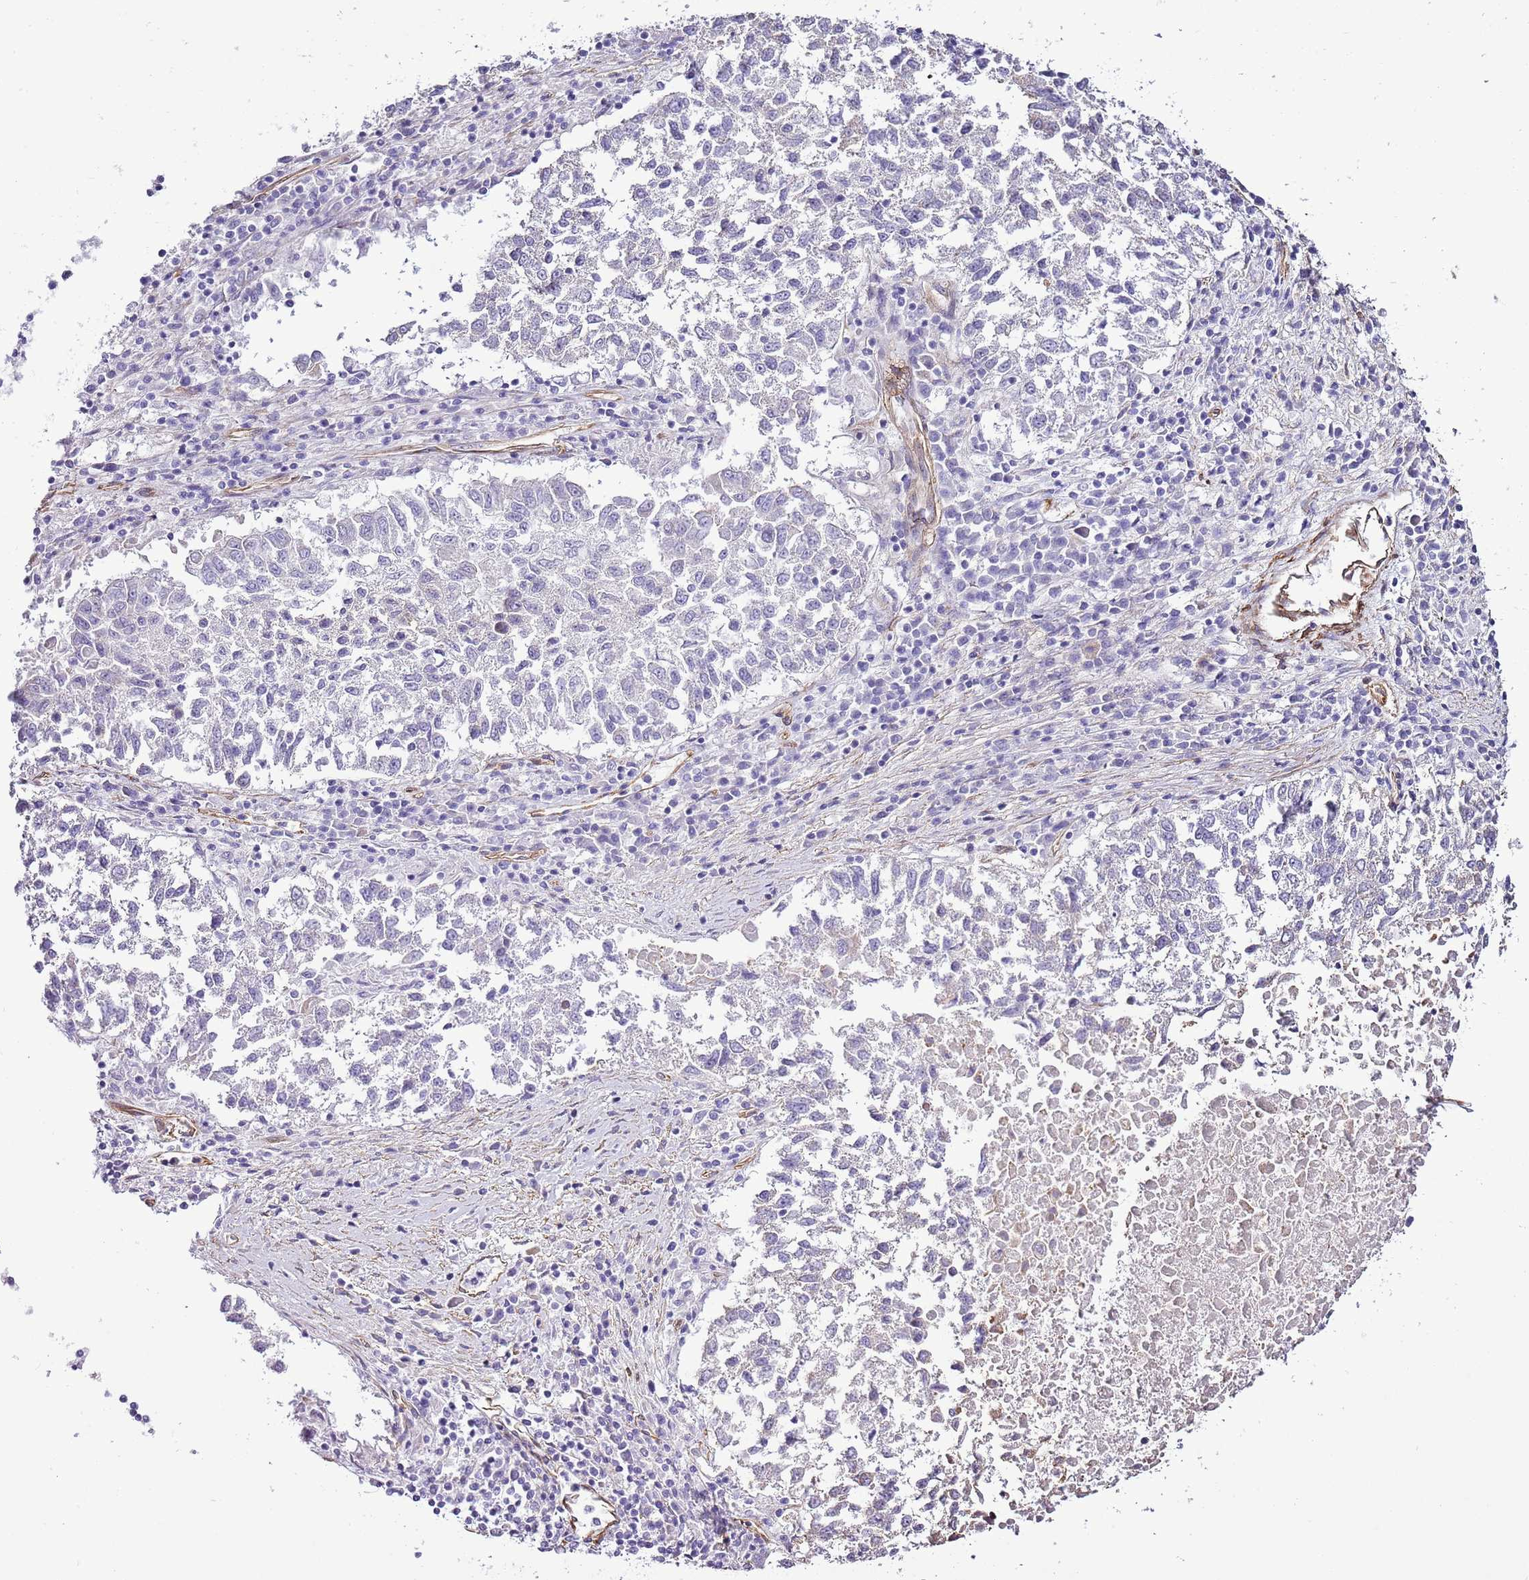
{"staining": {"intensity": "negative", "quantity": "none", "location": "none"}, "tissue": "lung cancer", "cell_type": "Tumor cells", "image_type": "cancer", "snomed": [{"axis": "morphology", "description": "Squamous cell carcinoma, NOS"}, {"axis": "topography", "description": "Lung"}], "caption": "A photomicrograph of human squamous cell carcinoma (lung) is negative for staining in tumor cells.", "gene": "CTDSPL", "patient": {"sex": "male", "age": 73}}